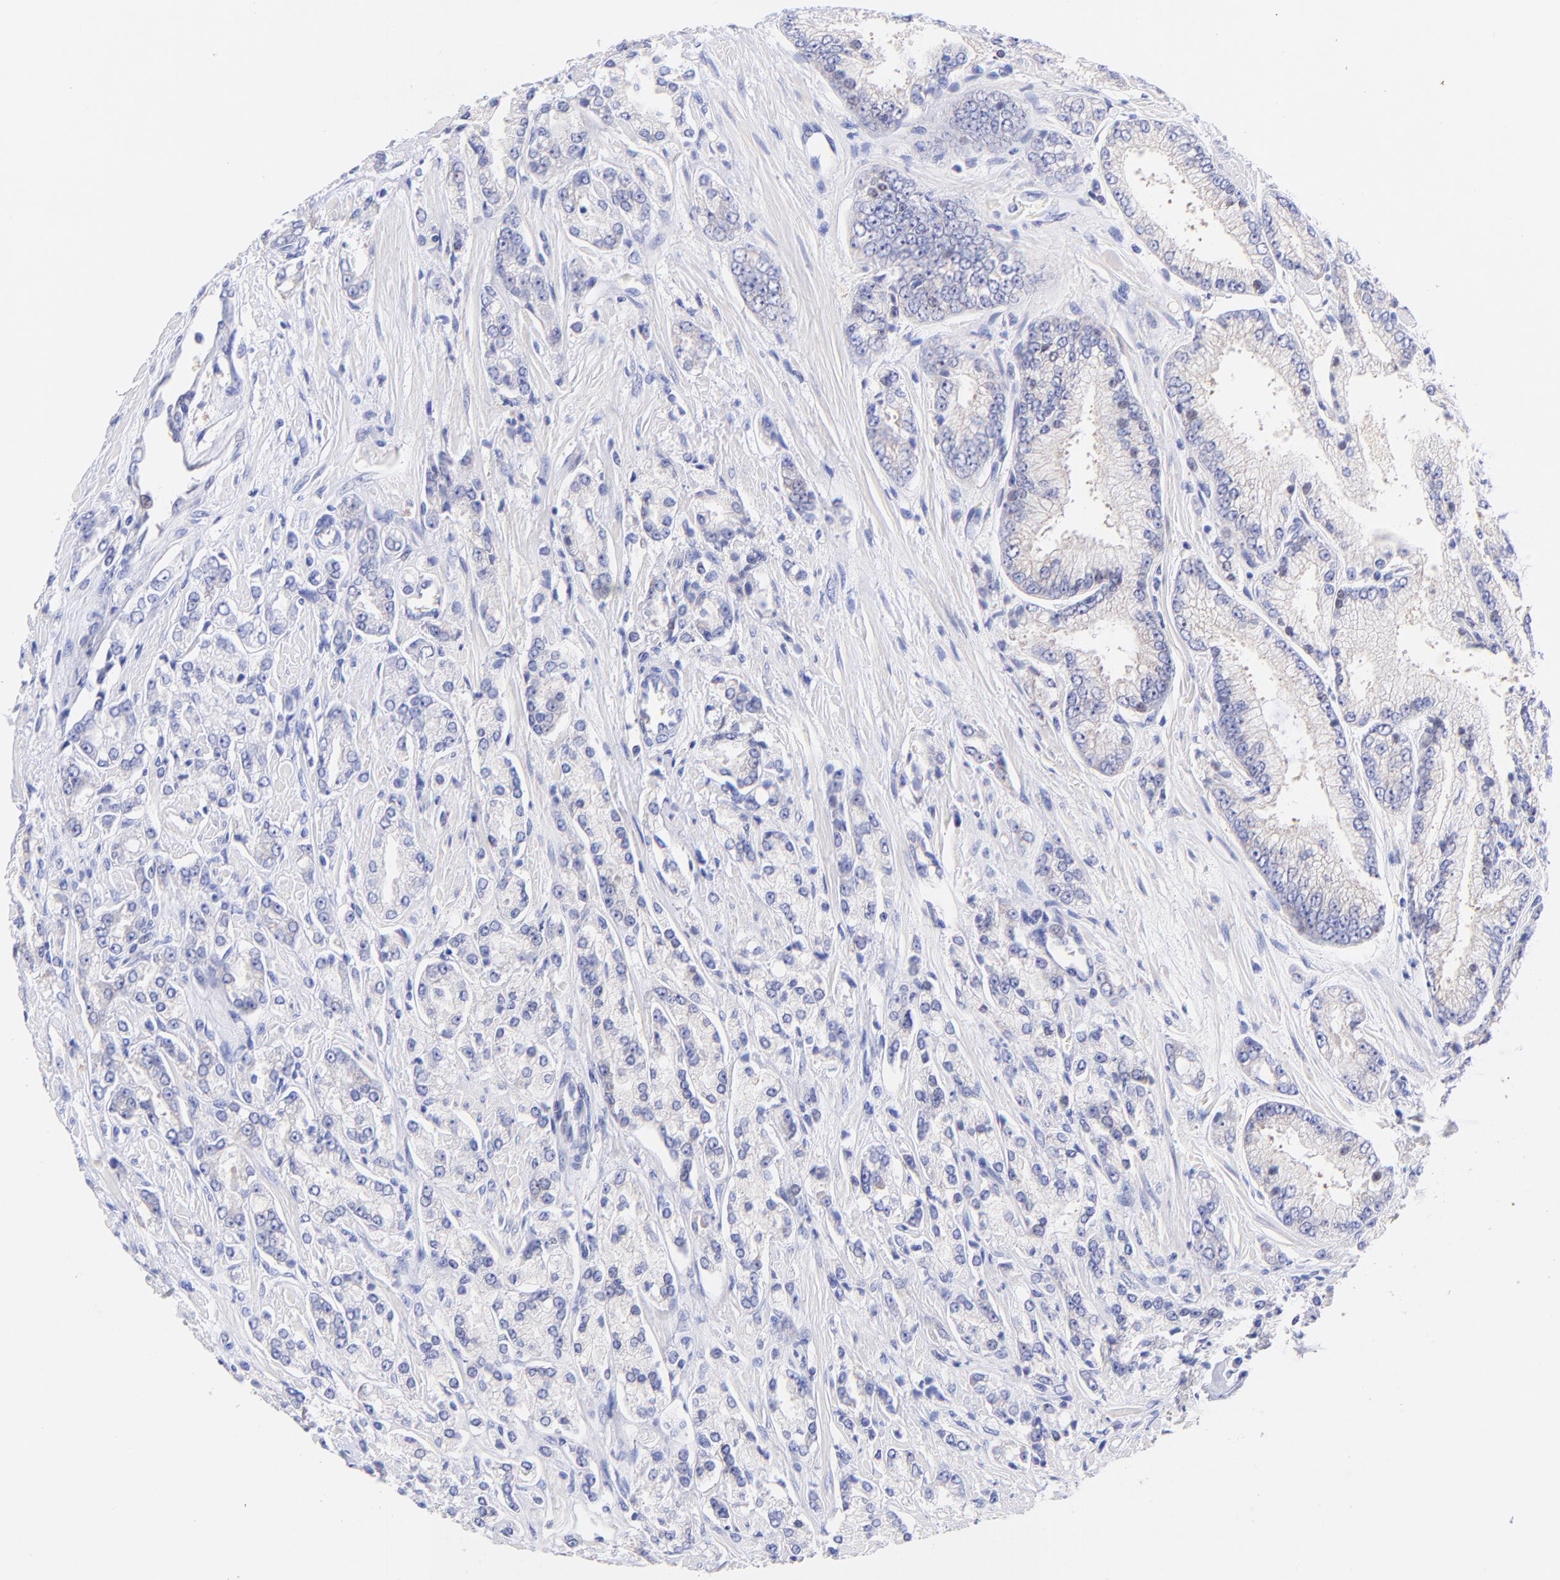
{"staining": {"intensity": "negative", "quantity": "none", "location": "none"}, "tissue": "prostate cancer", "cell_type": "Tumor cells", "image_type": "cancer", "snomed": [{"axis": "morphology", "description": "Adenocarcinoma, High grade"}, {"axis": "topography", "description": "Prostate"}], "caption": "High magnification brightfield microscopy of high-grade adenocarcinoma (prostate) stained with DAB (3,3'-diaminobenzidine) (brown) and counterstained with hematoxylin (blue): tumor cells show no significant expression.", "gene": "GPHN", "patient": {"sex": "male", "age": 71}}